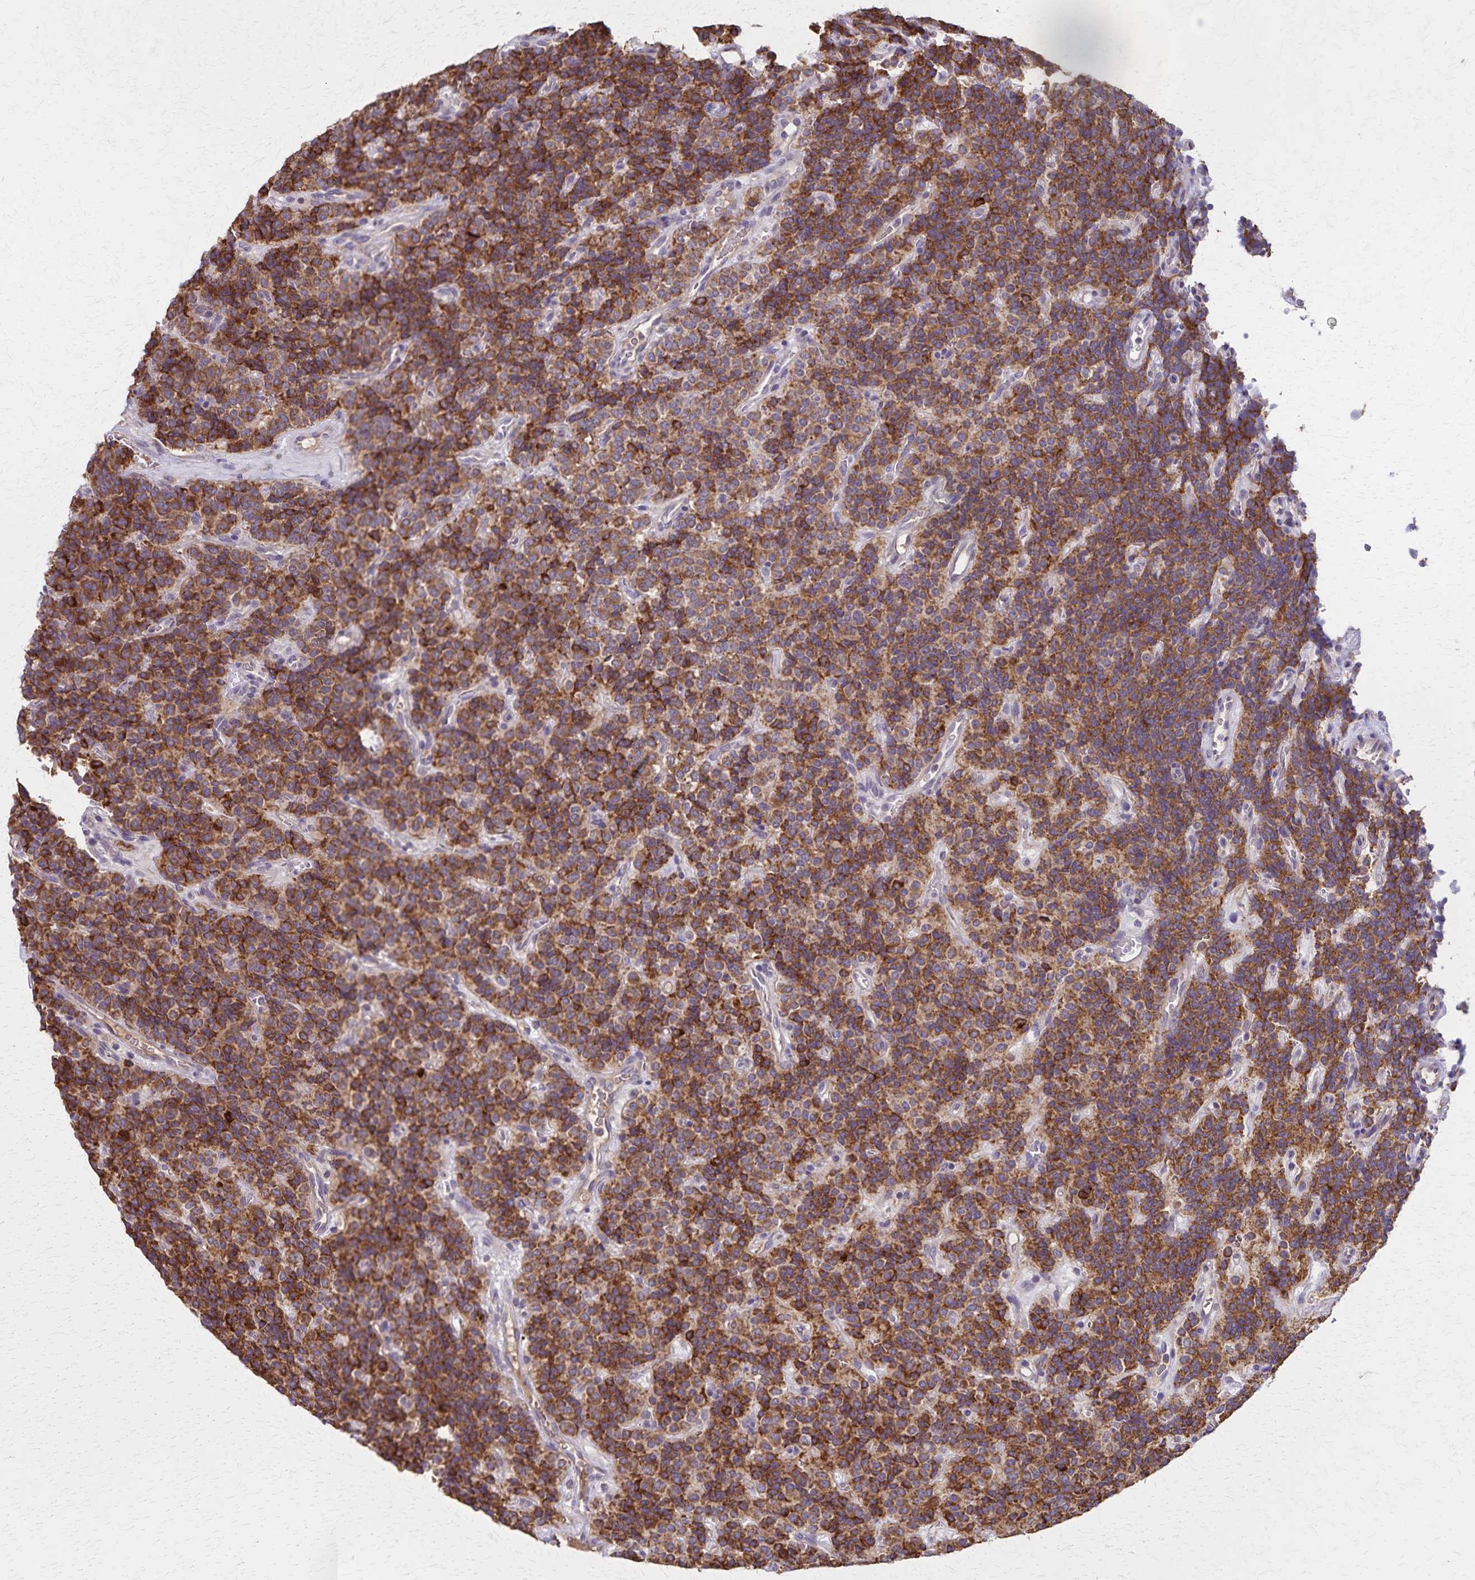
{"staining": {"intensity": "moderate", "quantity": ">75%", "location": "cytoplasmic/membranous"}, "tissue": "carcinoid", "cell_type": "Tumor cells", "image_type": "cancer", "snomed": [{"axis": "morphology", "description": "Carcinoid, malignant, NOS"}, {"axis": "topography", "description": "Pancreas"}], "caption": "Moderate cytoplasmic/membranous positivity is seen in approximately >75% of tumor cells in carcinoid (malignant). (brown staining indicates protein expression, while blue staining denotes nuclei).", "gene": "RNF10", "patient": {"sex": "male", "age": 36}}